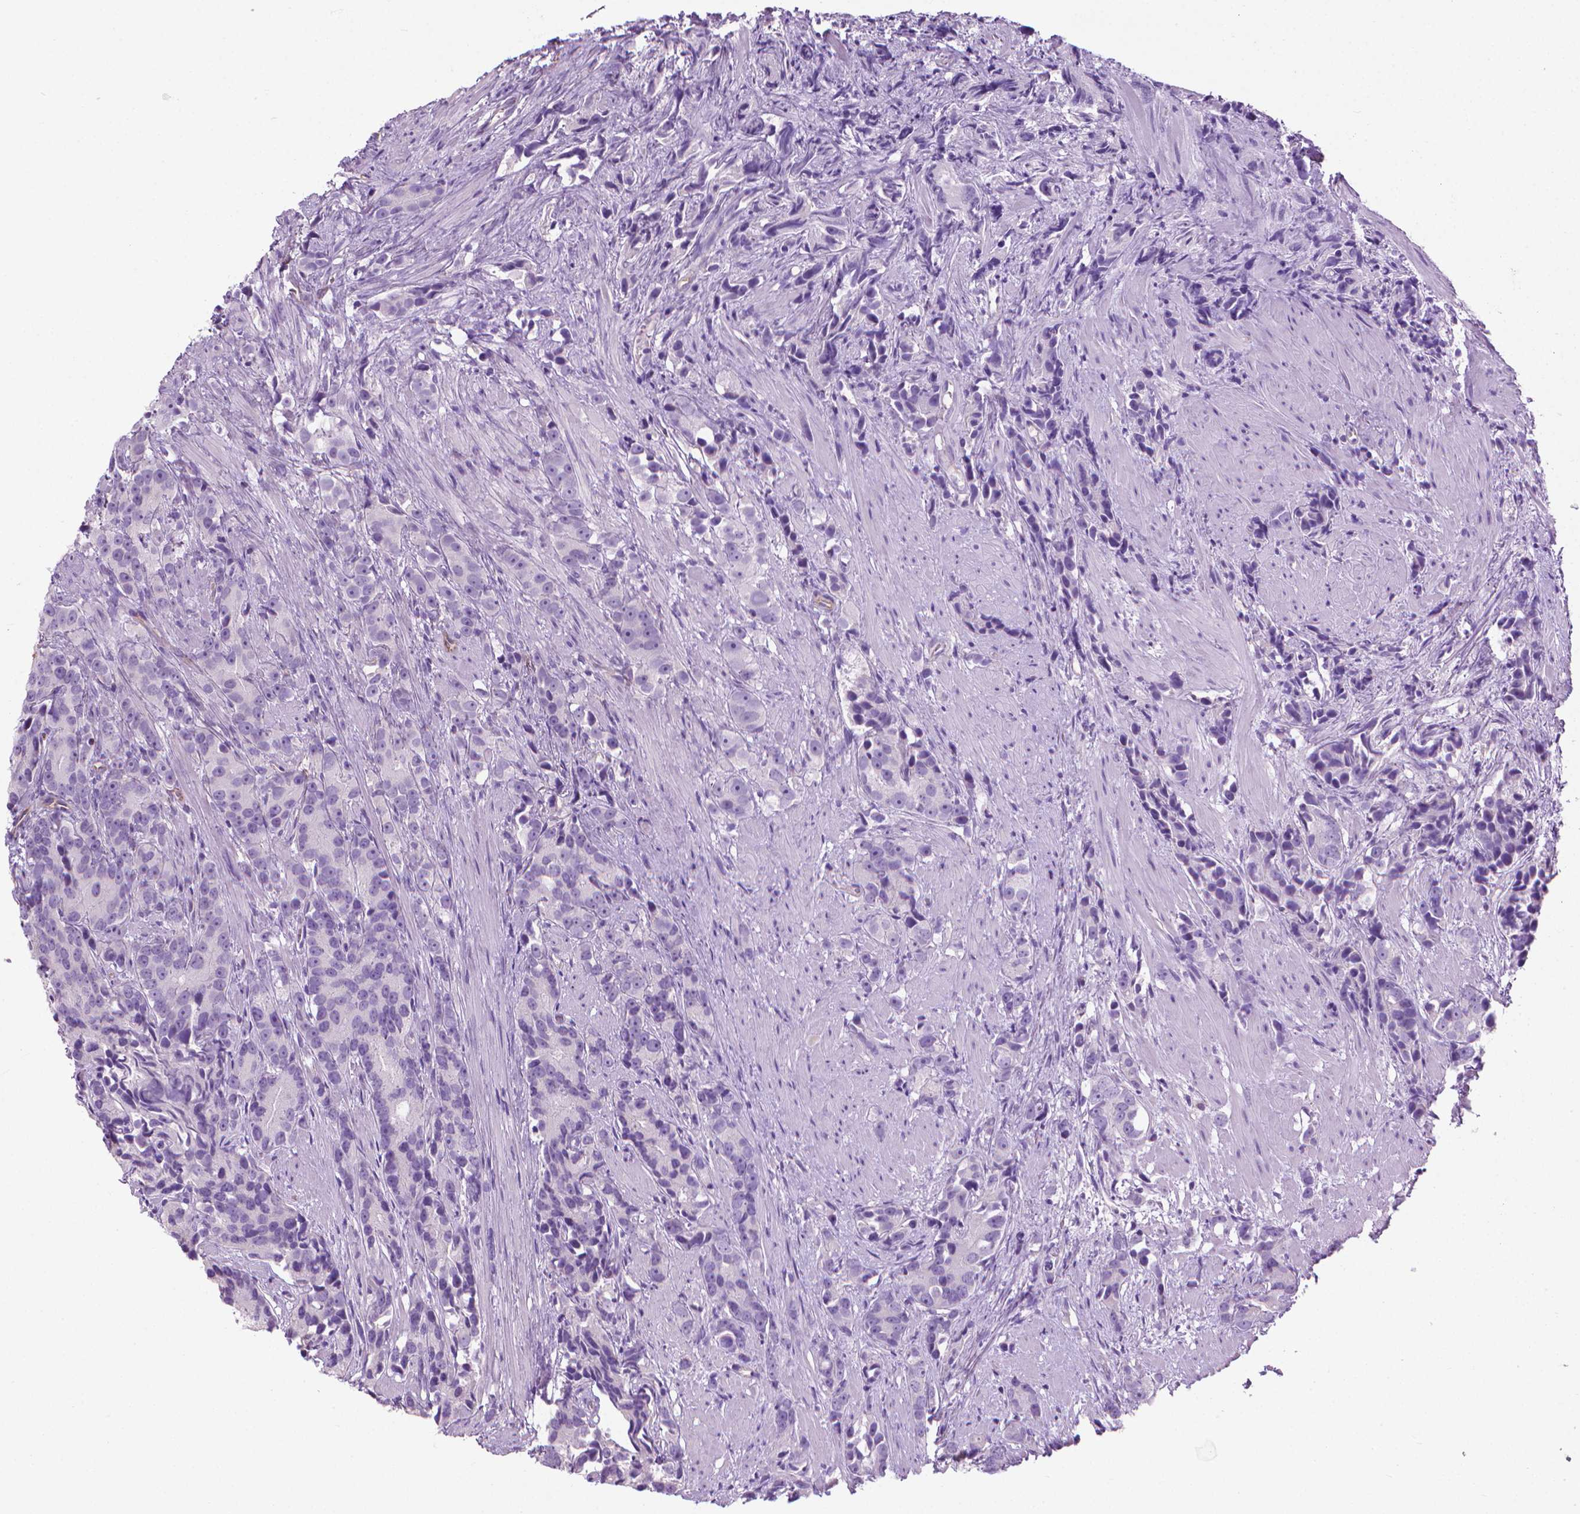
{"staining": {"intensity": "negative", "quantity": "none", "location": "none"}, "tissue": "prostate cancer", "cell_type": "Tumor cells", "image_type": "cancer", "snomed": [{"axis": "morphology", "description": "Adenocarcinoma, High grade"}, {"axis": "topography", "description": "Prostate"}], "caption": "IHC image of neoplastic tissue: prostate cancer stained with DAB (3,3'-diaminobenzidine) shows no significant protein expression in tumor cells.", "gene": "KRT73", "patient": {"sex": "male", "age": 90}}